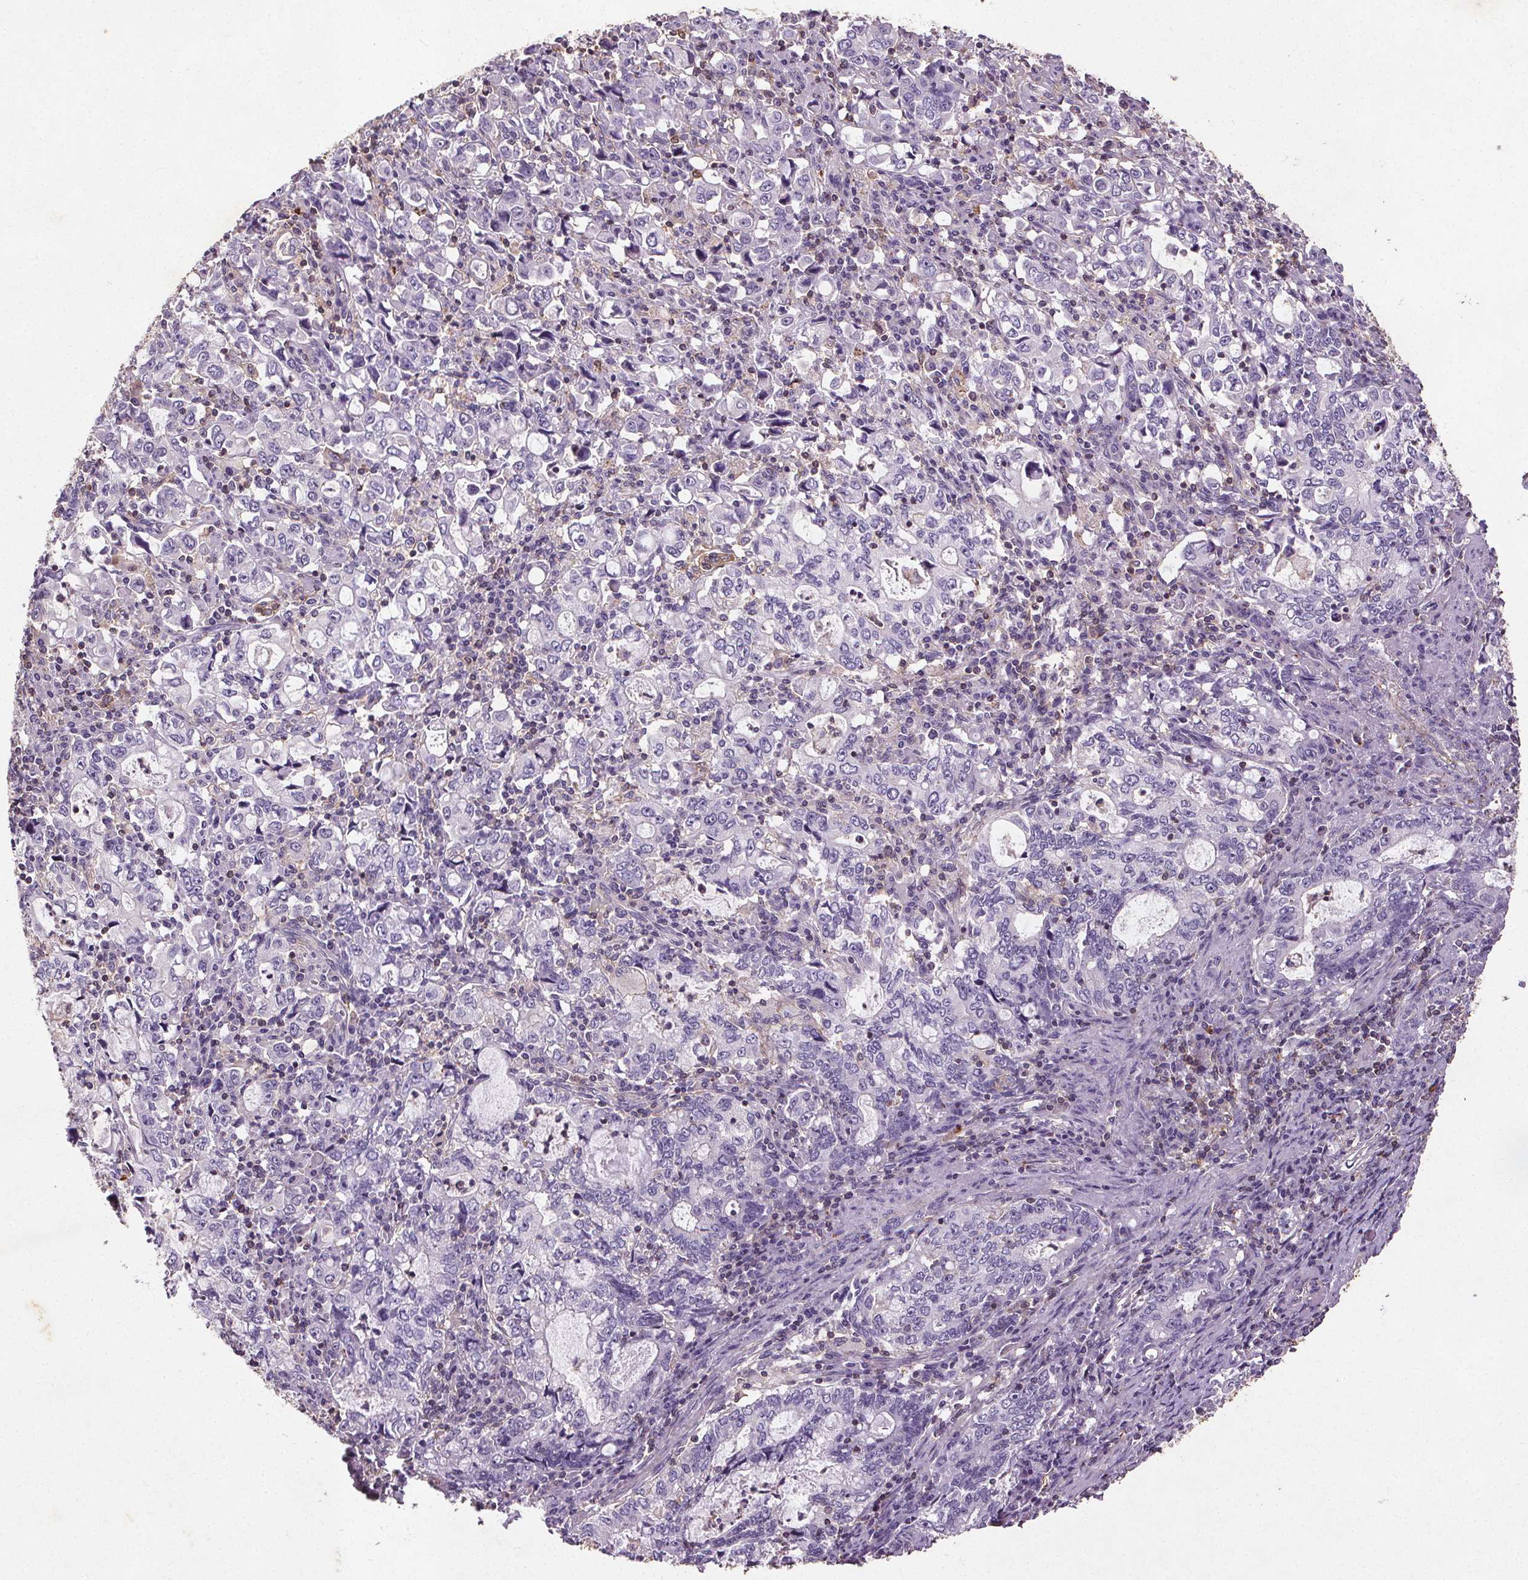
{"staining": {"intensity": "negative", "quantity": "none", "location": "none"}, "tissue": "stomach cancer", "cell_type": "Tumor cells", "image_type": "cancer", "snomed": [{"axis": "morphology", "description": "Adenocarcinoma, NOS"}, {"axis": "topography", "description": "Stomach, lower"}], "caption": "Tumor cells show no significant staining in adenocarcinoma (stomach).", "gene": "C19orf84", "patient": {"sex": "female", "age": 72}}